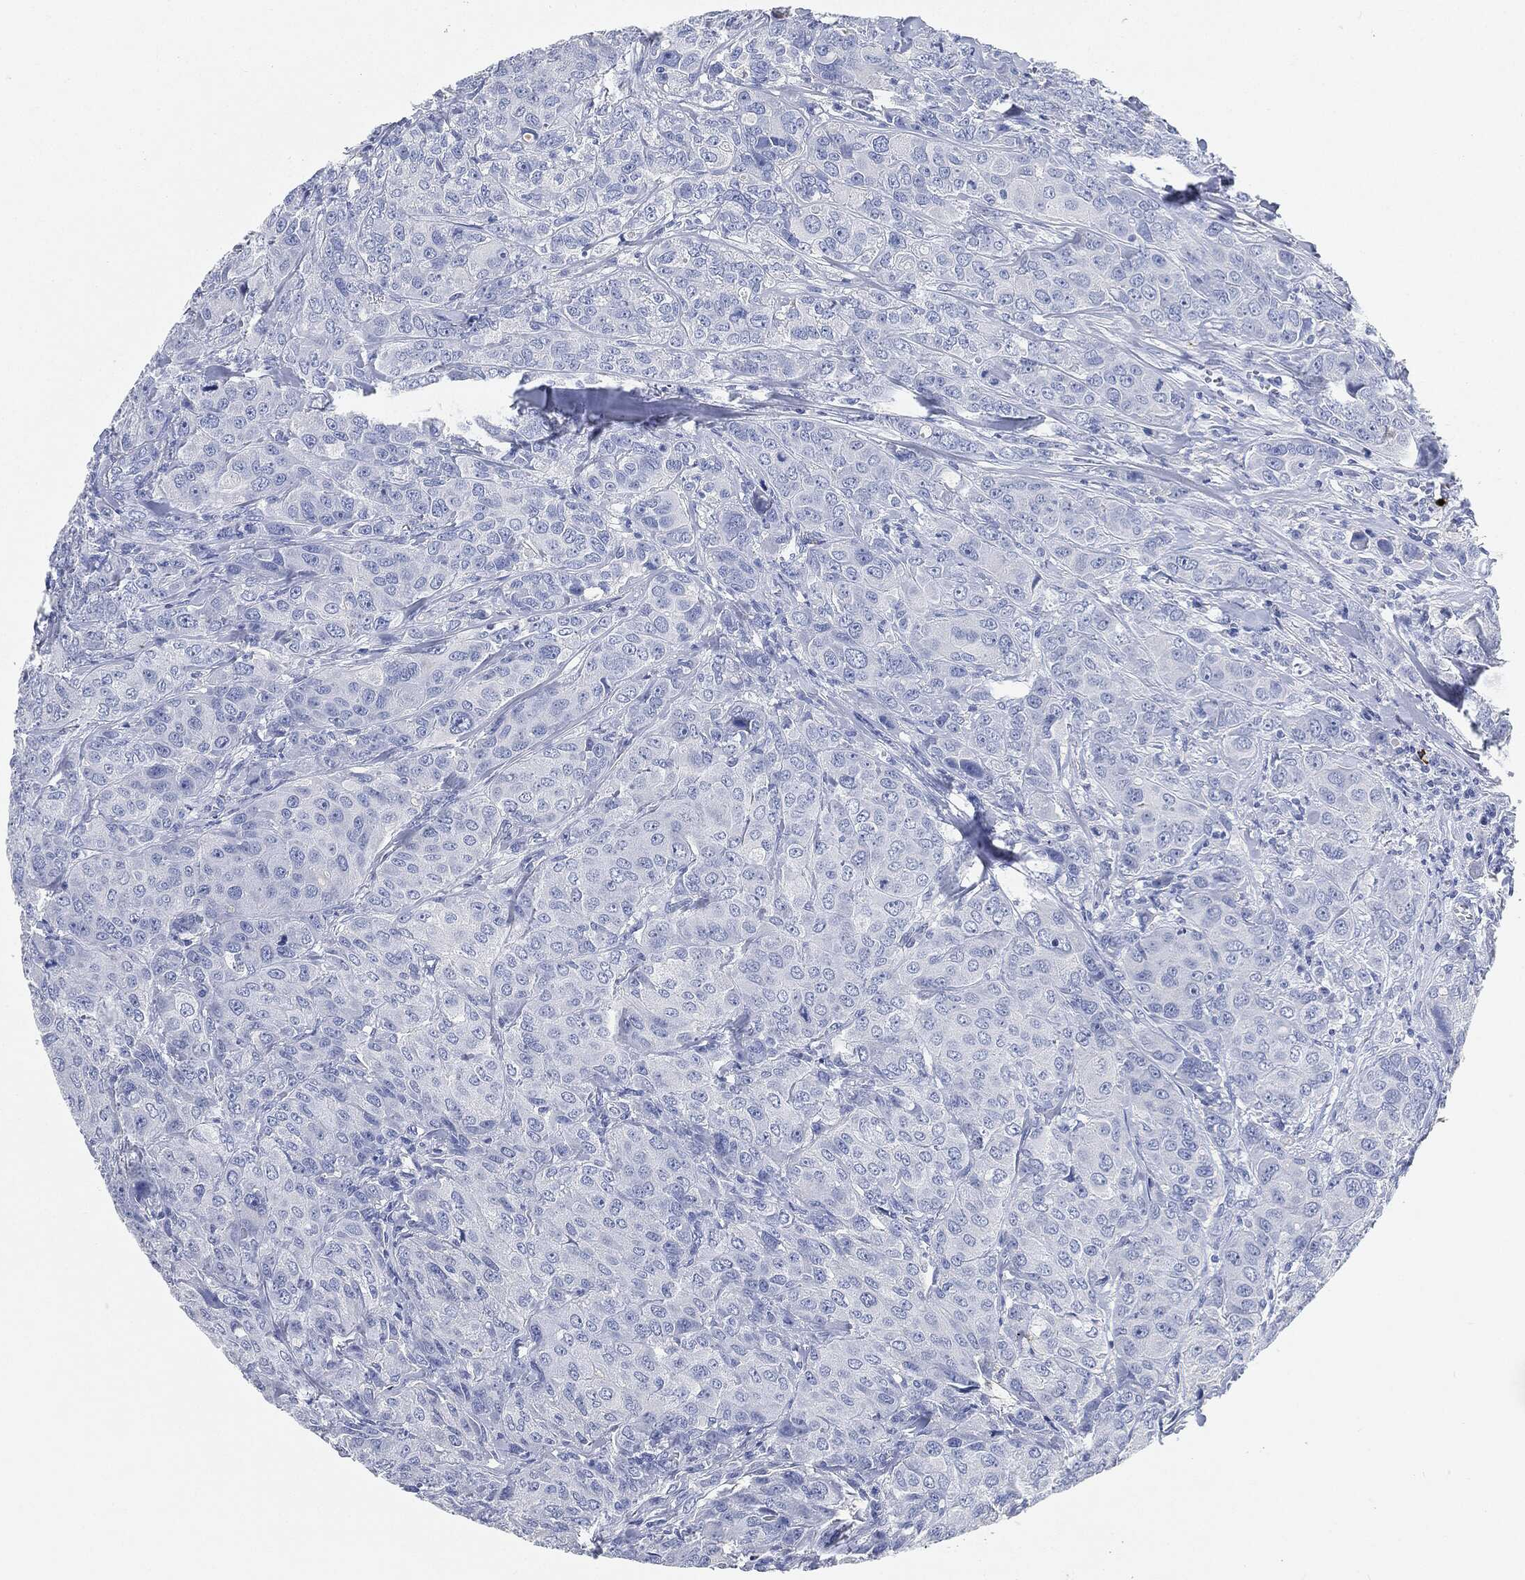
{"staining": {"intensity": "negative", "quantity": "none", "location": "none"}, "tissue": "breast cancer", "cell_type": "Tumor cells", "image_type": "cancer", "snomed": [{"axis": "morphology", "description": "Duct carcinoma"}, {"axis": "topography", "description": "Breast"}], "caption": "Invasive ductal carcinoma (breast) stained for a protein using immunohistochemistry reveals no positivity tumor cells.", "gene": "IGLV6-57", "patient": {"sex": "female", "age": 43}}